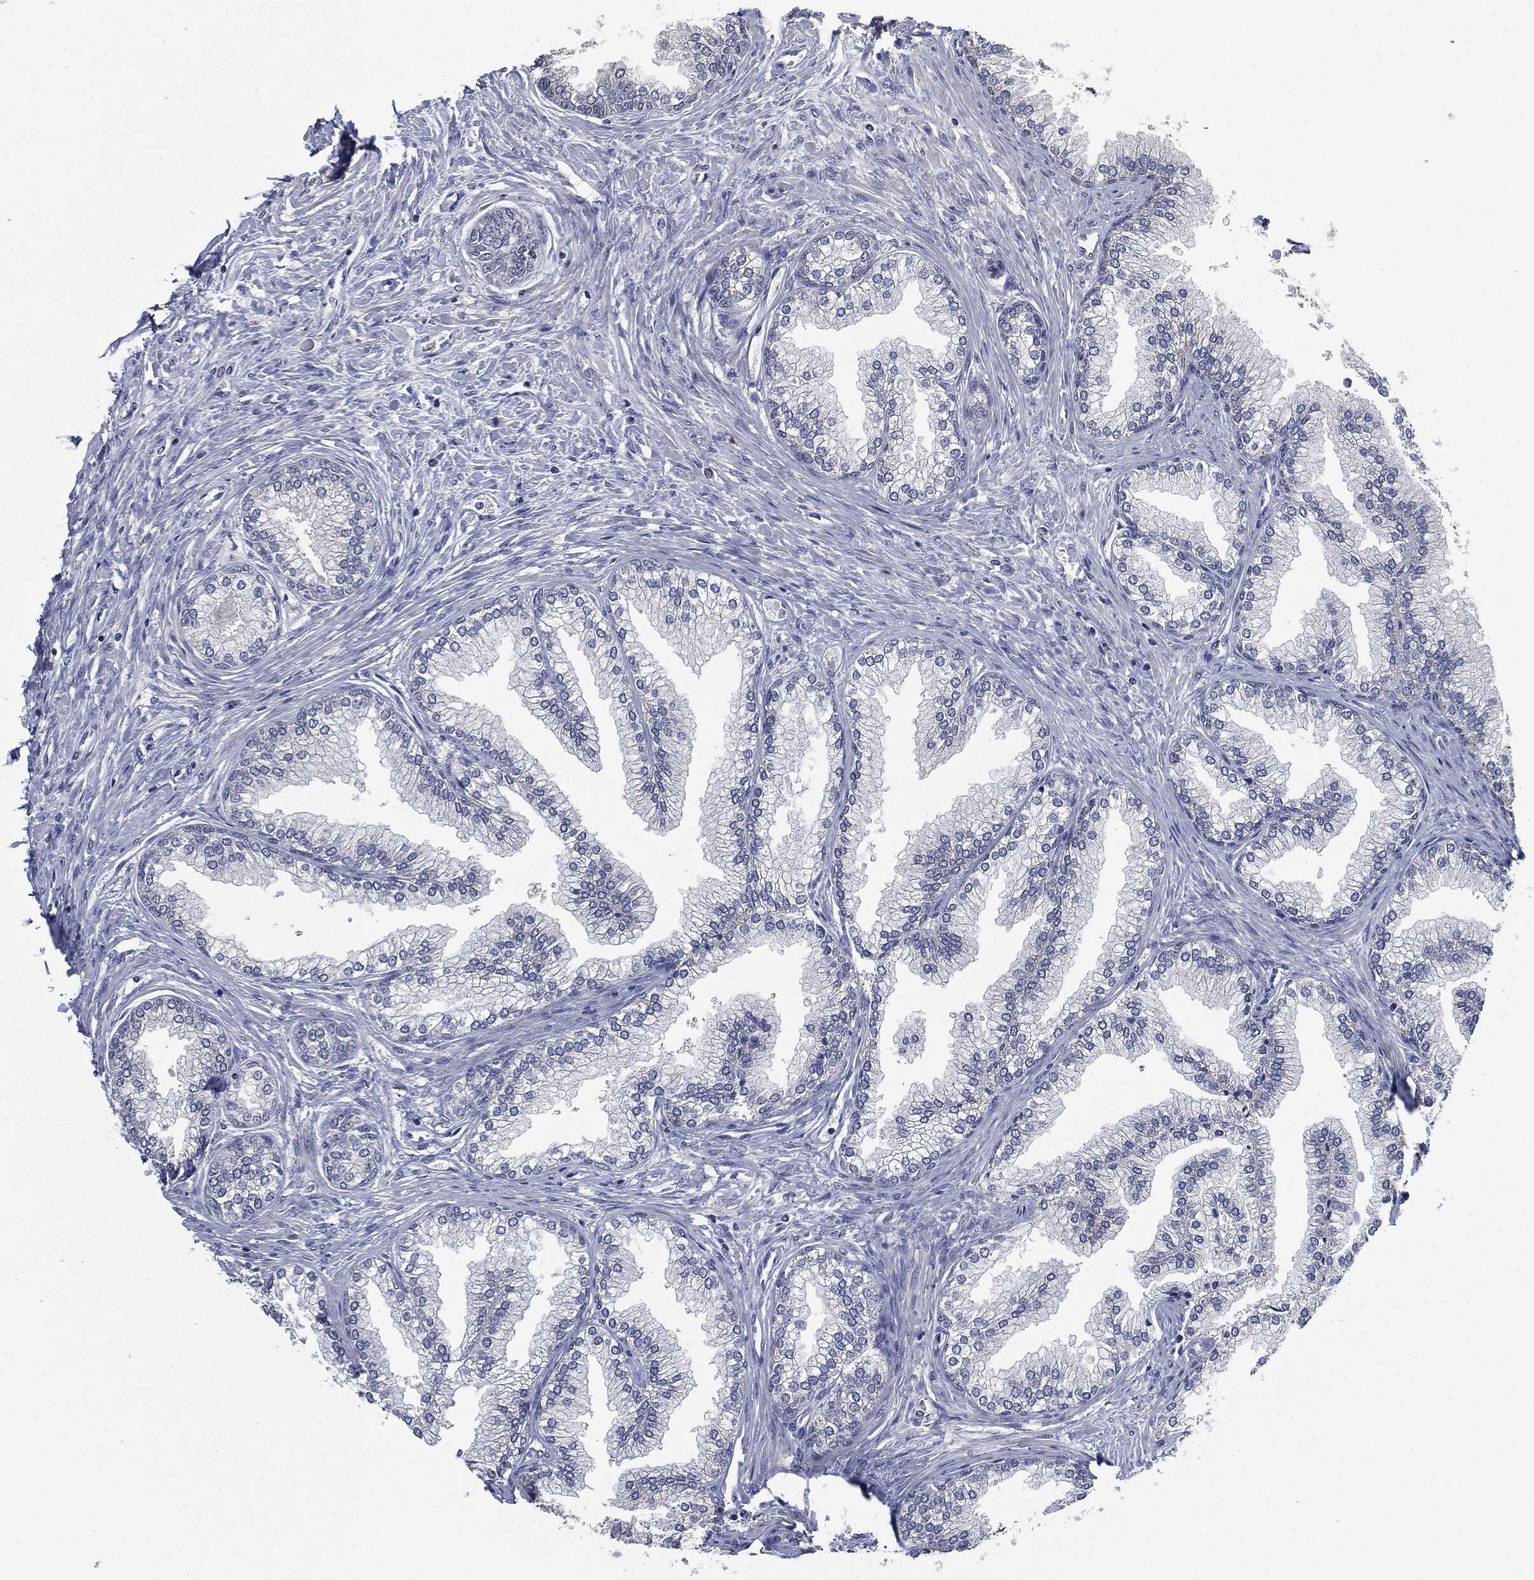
{"staining": {"intensity": "negative", "quantity": "none", "location": "none"}, "tissue": "prostate", "cell_type": "Glandular cells", "image_type": "normal", "snomed": [{"axis": "morphology", "description": "Normal tissue, NOS"}, {"axis": "topography", "description": "Prostate"}], "caption": "This is an IHC histopathology image of benign human prostate. There is no expression in glandular cells.", "gene": "IL1RN", "patient": {"sex": "male", "age": 72}}